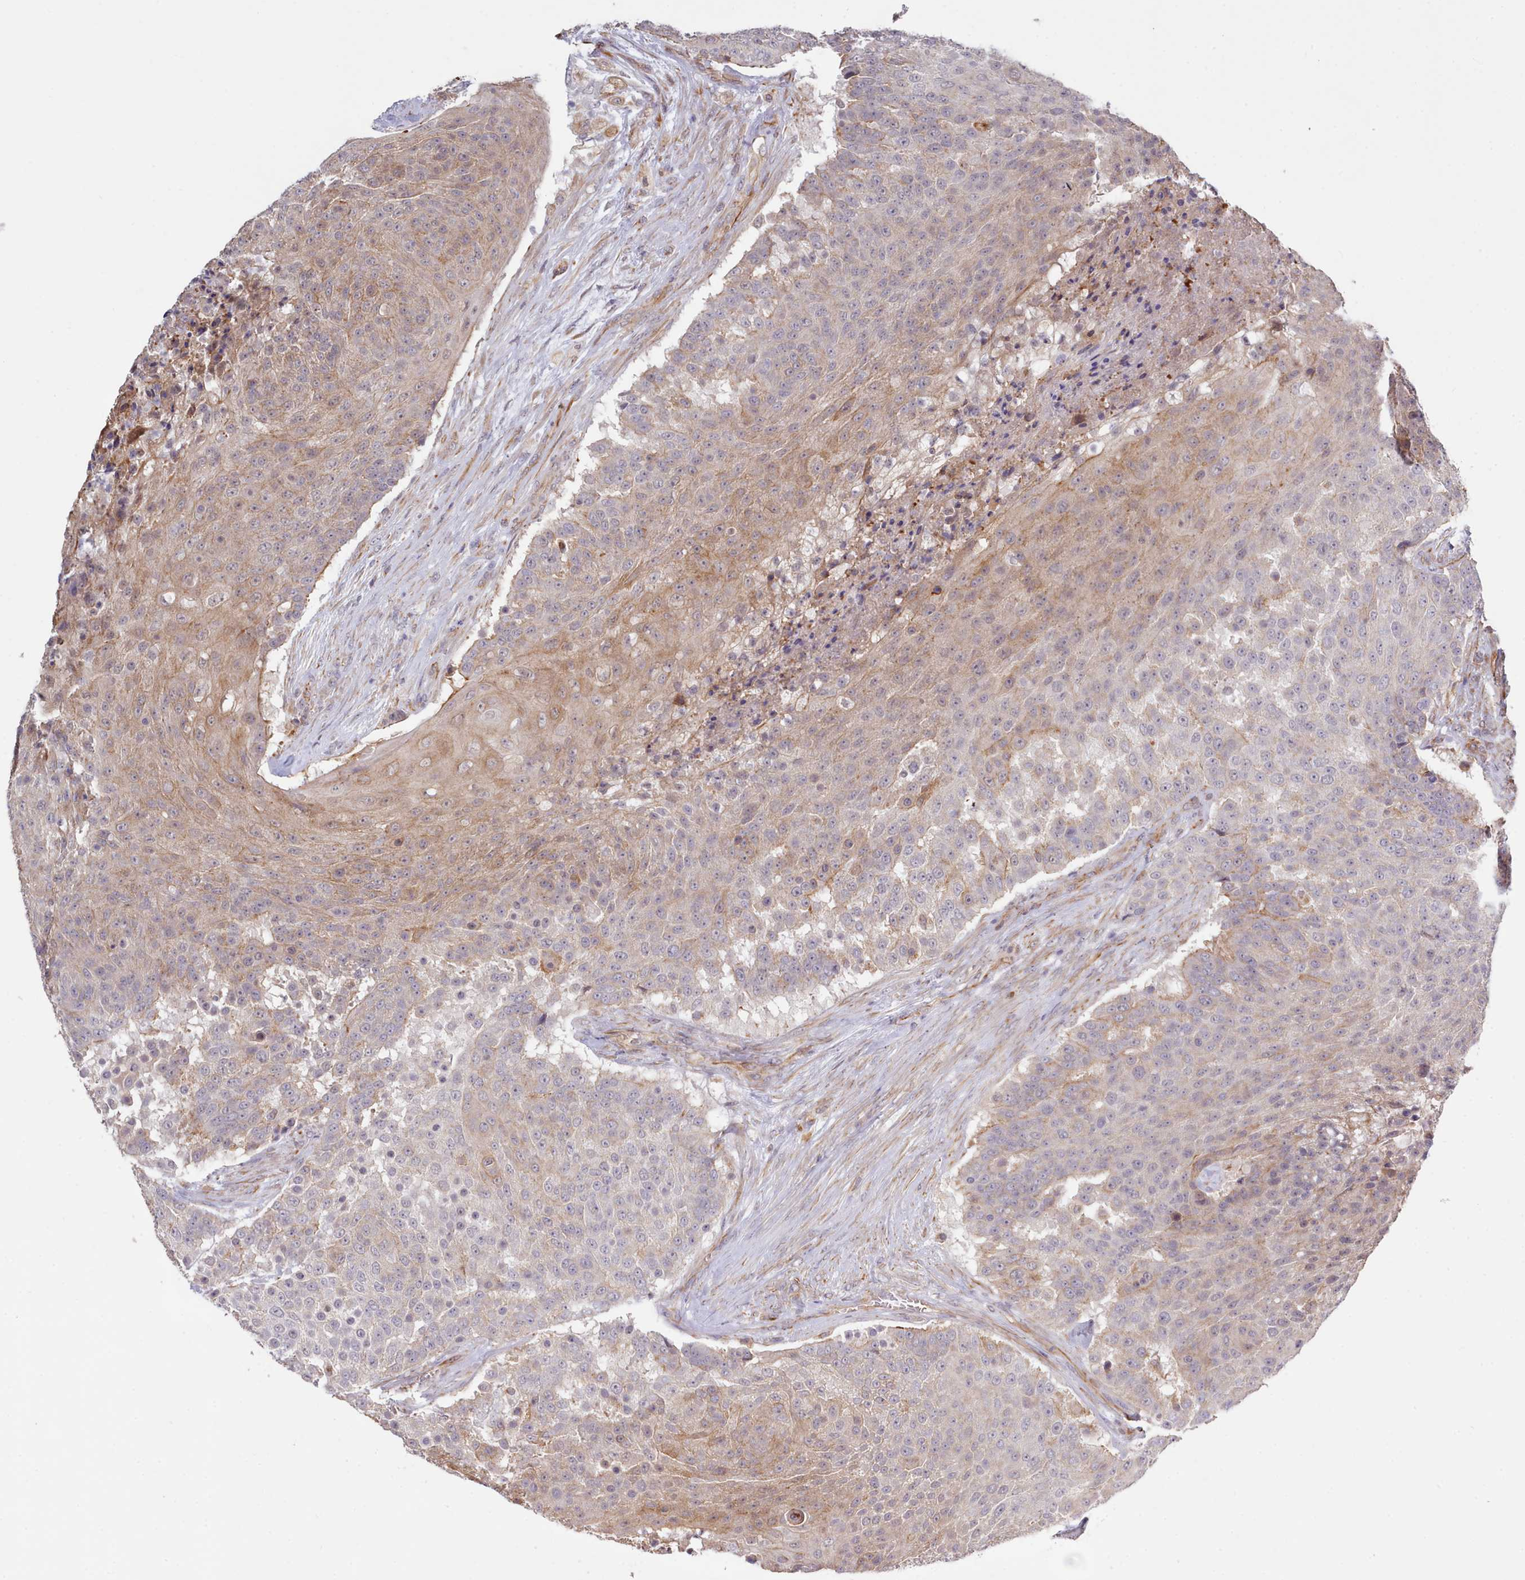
{"staining": {"intensity": "moderate", "quantity": "25%-75%", "location": "cytoplasmic/membranous"}, "tissue": "urothelial cancer", "cell_type": "Tumor cells", "image_type": "cancer", "snomed": [{"axis": "morphology", "description": "Urothelial carcinoma, High grade"}, {"axis": "topography", "description": "Urinary bladder"}], "caption": "Immunohistochemistry histopathology image of human high-grade urothelial carcinoma stained for a protein (brown), which demonstrates medium levels of moderate cytoplasmic/membranous staining in approximately 25%-75% of tumor cells.", "gene": "ZC3H13", "patient": {"sex": "female", "age": 63}}